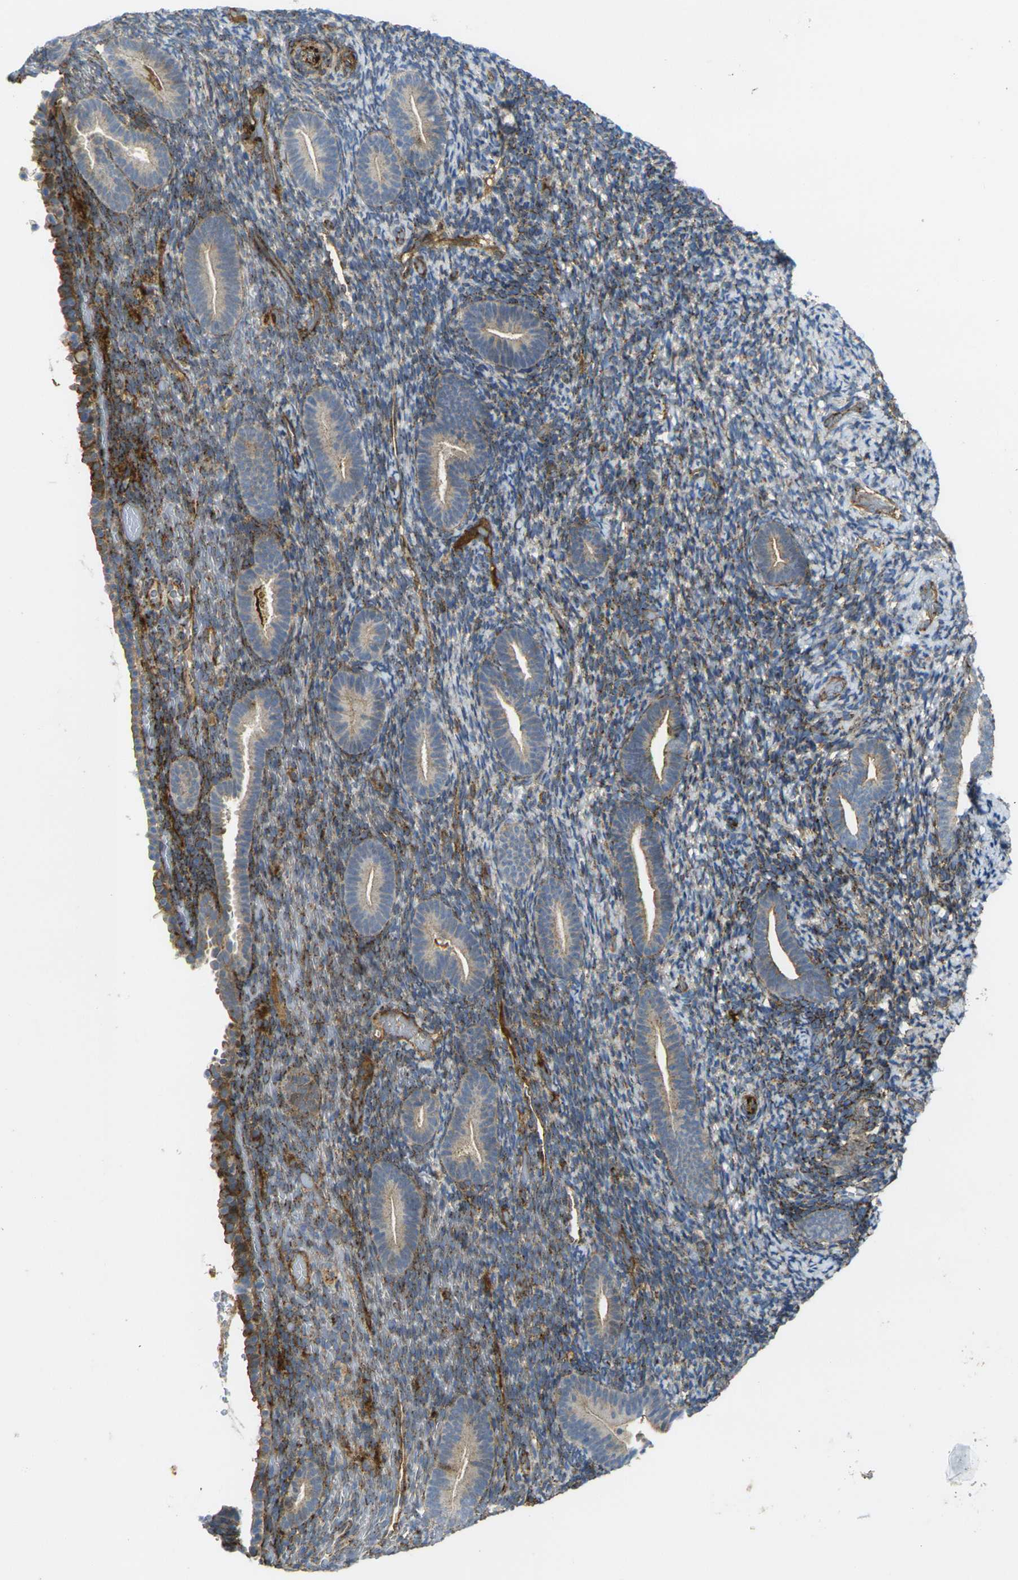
{"staining": {"intensity": "moderate", "quantity": "25%-75%", "location": "cytoplasmic/membranous"}, "tissue": "endometrium", "cell_type": "Cells in endometrial stroma", "image_type": "normal", "snomed": [{"axis": "morphology", "description": "Normal tissue, NOS"}, {"axis": "topography", "description": "Endometrium"}], "caption": "Cells in endometrial stroma demonstrate medium levels of moderate cytoplasmic/membranous positivity in about 25%-75% of cells in benign human endometrium. The protein is stained brown, and the nuclei are stained in blue (DAB (3,3'-diaminobenzidine) IHC with brightfield microscopy, high magnification).", "gene": "ECE1", "patient": {"sex": "female", "age": 51}}